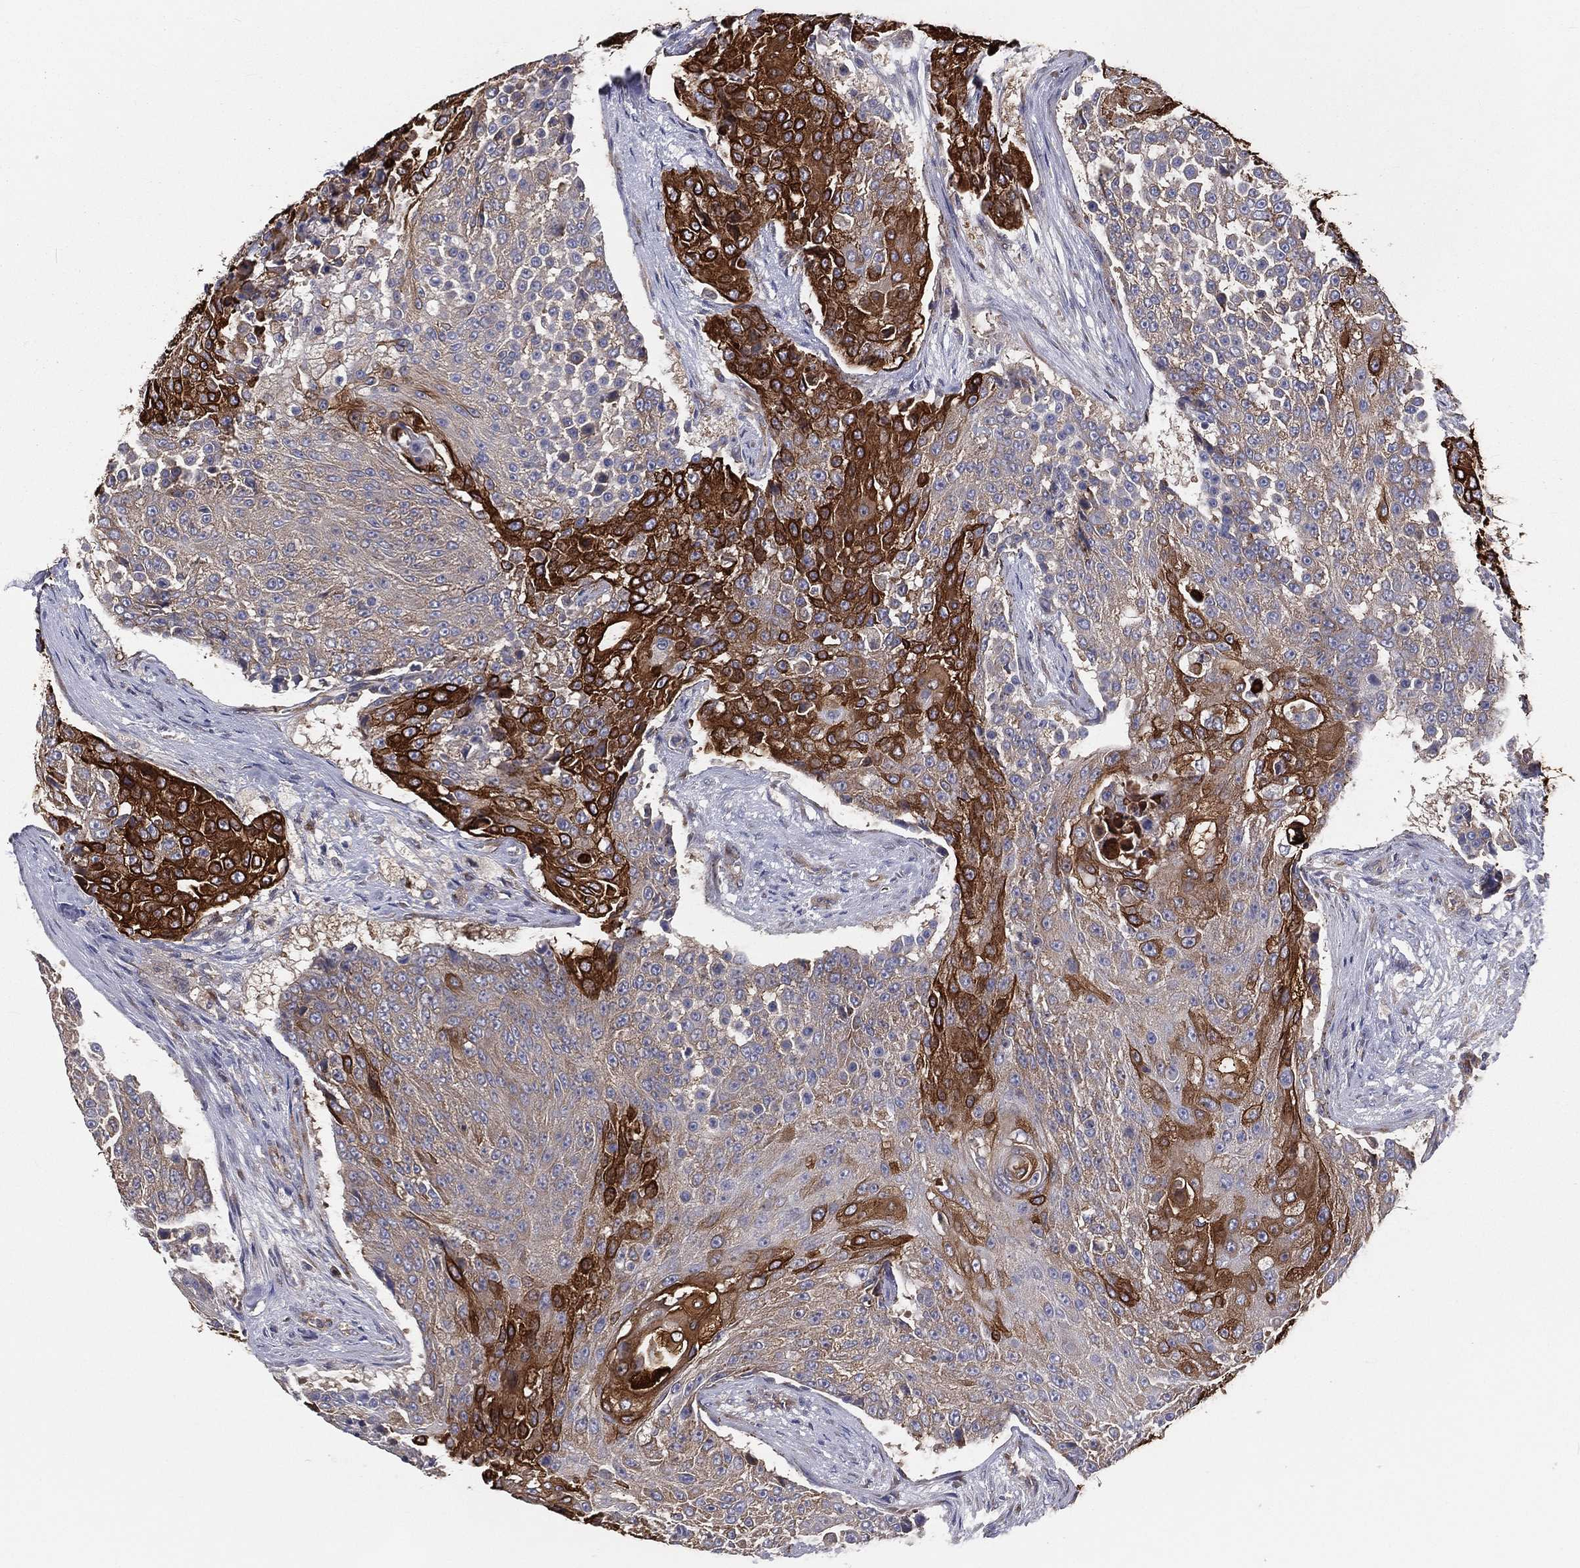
{"staining": {"intensity": "strong", "quantity": "<25%", "location": "cytoplasmic/membranous"}, "tissue": "urothelial cancer", "cell_type": "Tumor cells", "image_type": "cancer", "snomed": [{"axis": "morphology", "description": "Urothelial carcinoma, High grade"}, {"axis": "topography", "description": "Urinary bladder"}], "caption": "Urothelial cancer stained for a protein (brown) reveals strong cytoplasmic/membranous positive expression in about <25% of tumor cells.", "gene": "EIF2B5", "patient": {"sex": "female", "age": 63}}